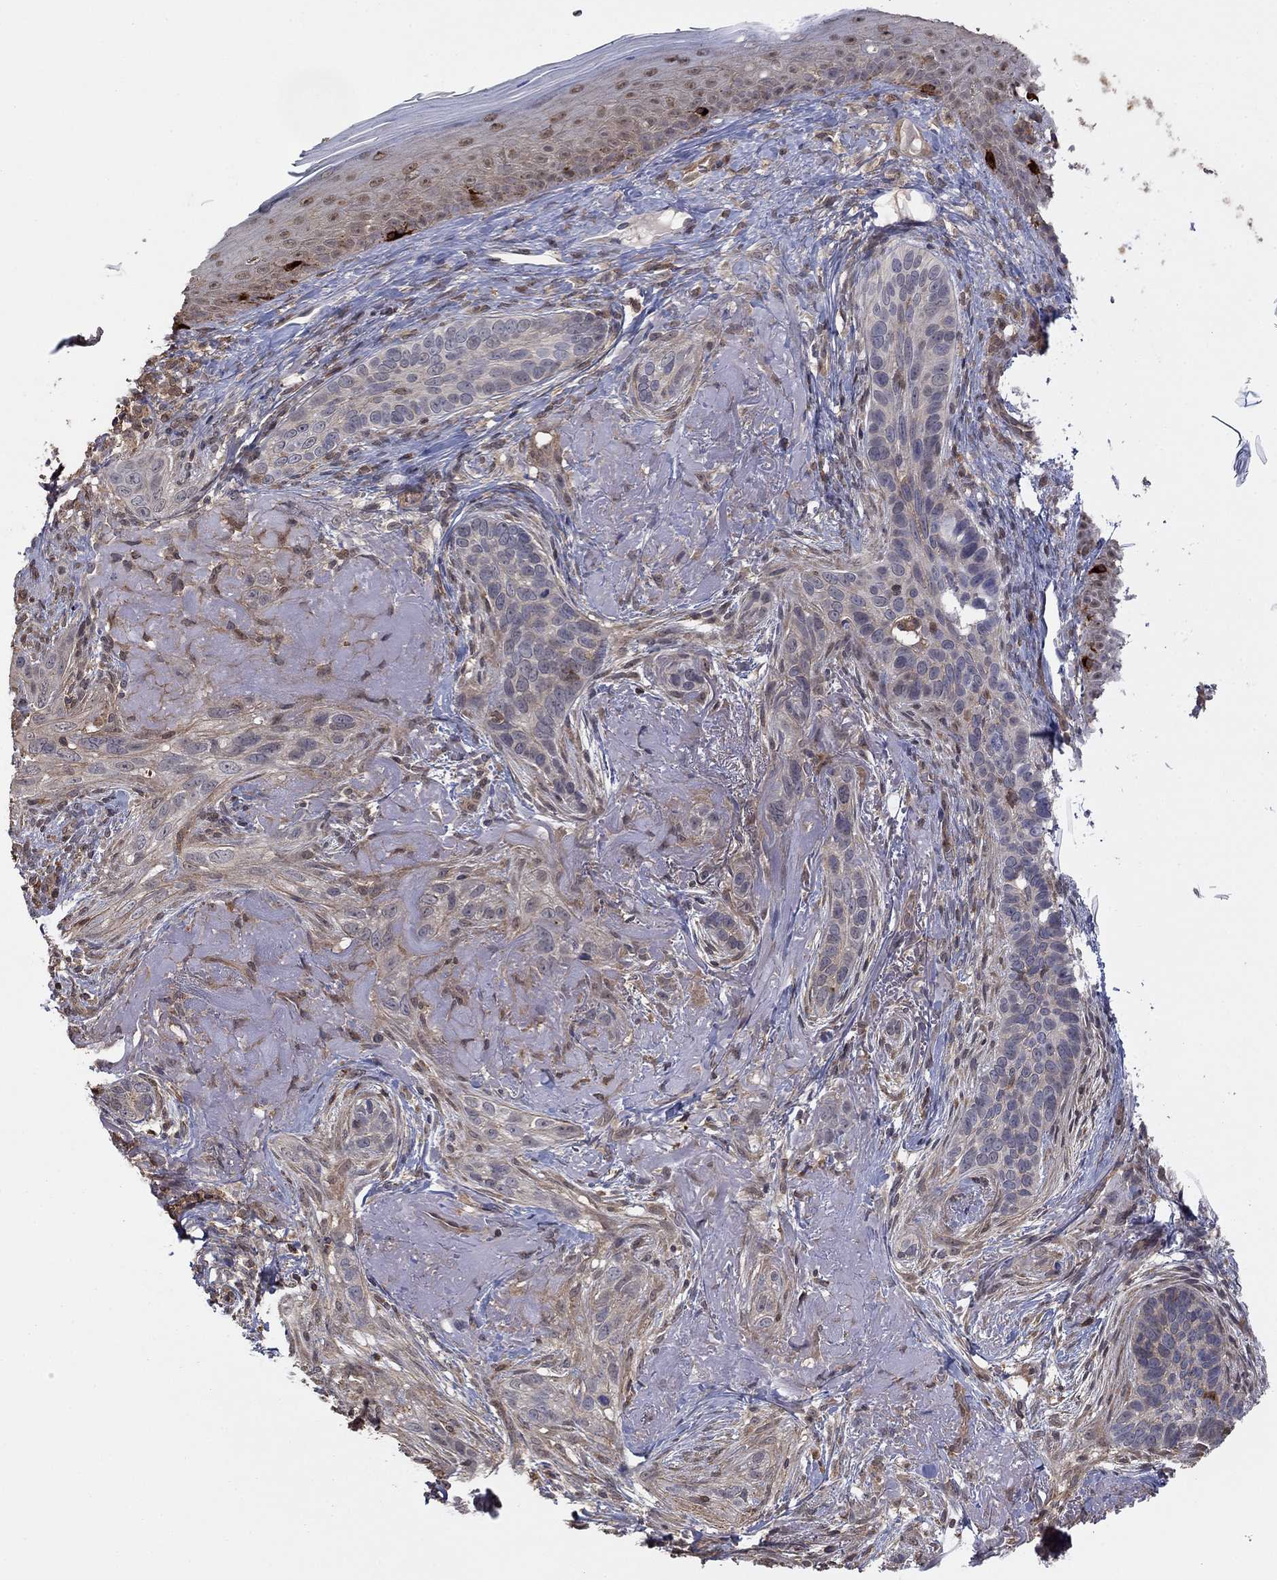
{"staining": {"intensity": "negative", "quantity": "none", "location": "none"}, "tissue": "skin cancer", "cell_type": "Tumor cells", "image_type": "cancer", "snomed": [{"axis": "morphology", "description": "Basal cell carcinoma"}, {"axis": "topography", "description": "Skin"}], "caption": "Immunohistochemistry photomicrograph of neoplastic tissue: basal cell carcinoma (skin) stained with DAB (3,3'-diaminobenzidine) displays no significant protein positivity in tumor cells.", "gene": "RNF114", "patient": {"sex": "male", "age": 91}}